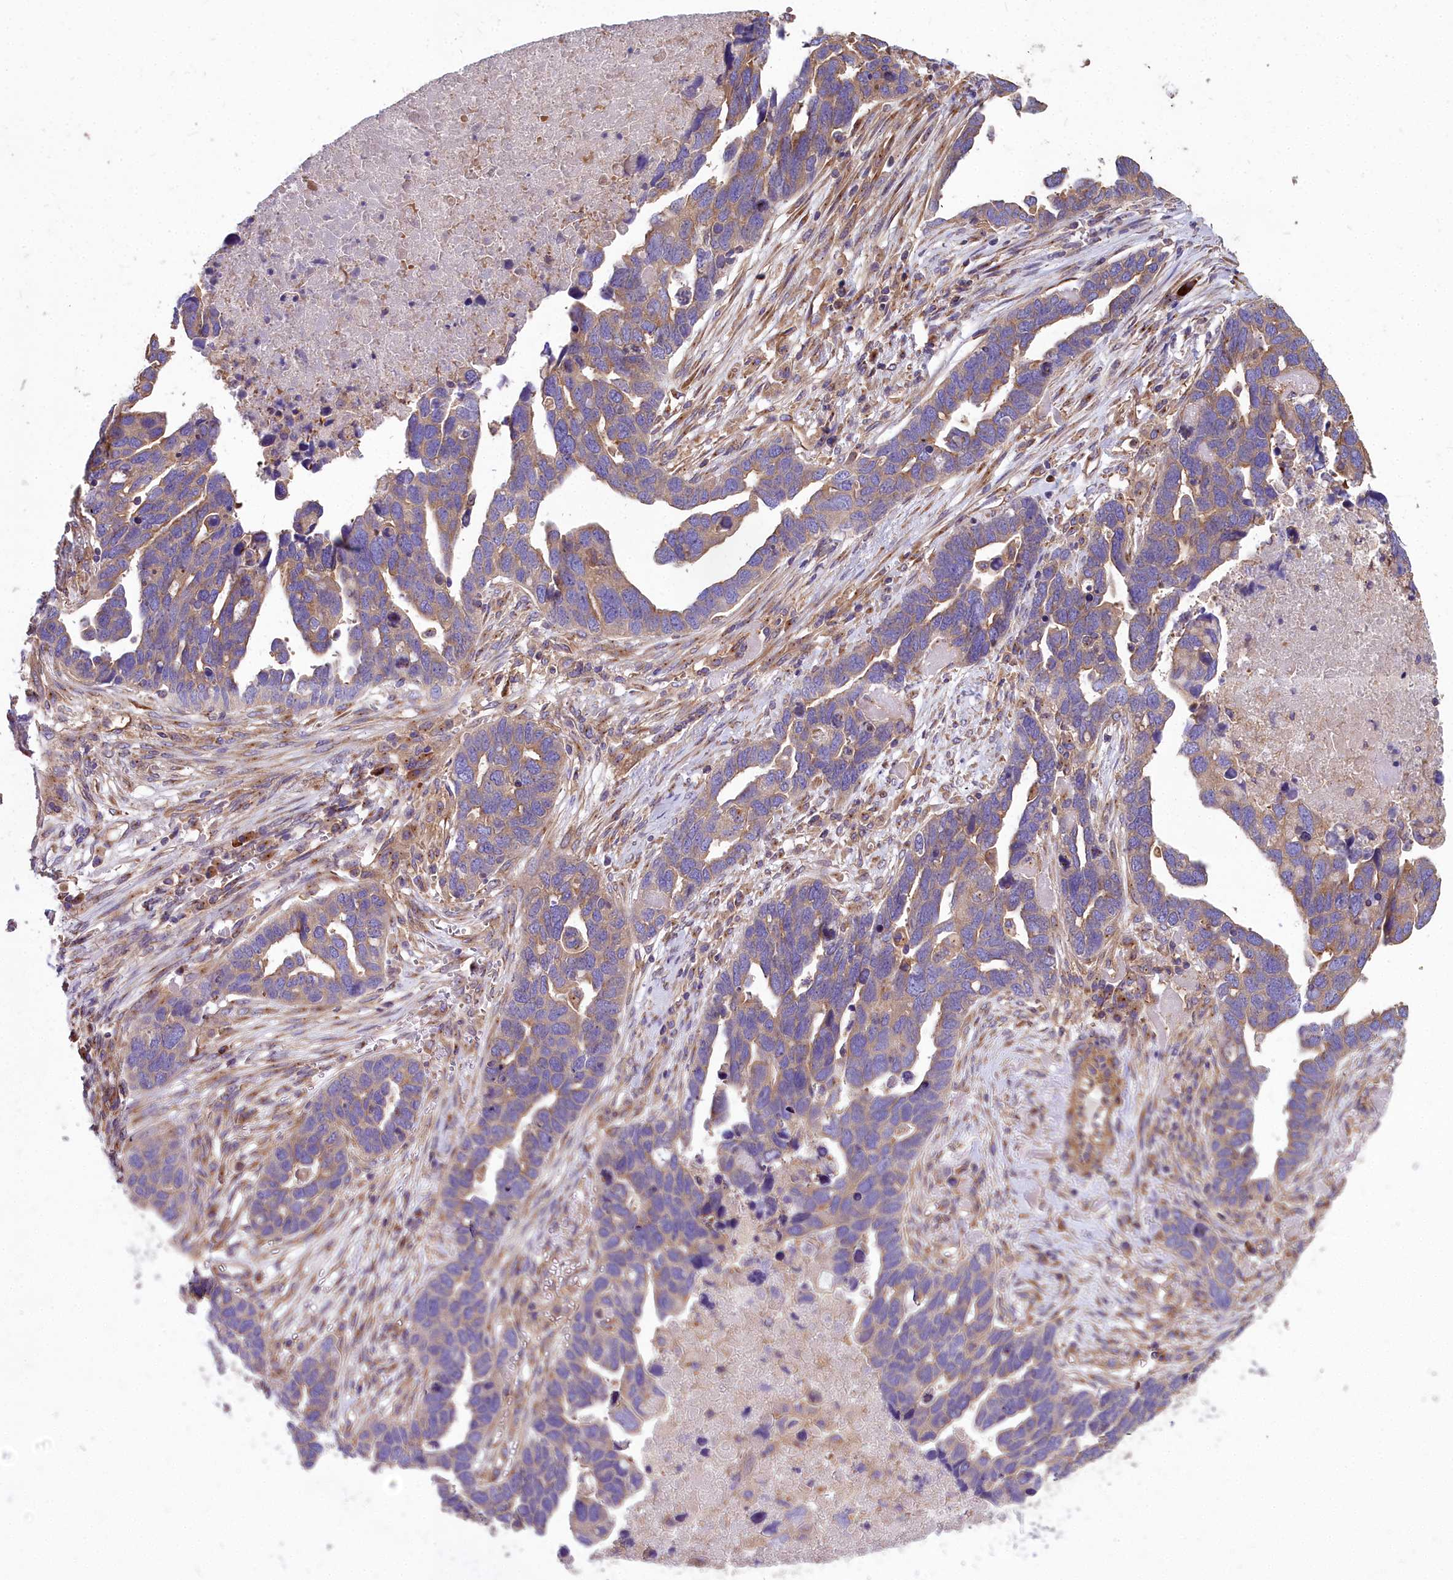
{"staining": {"intensity": "moderate", "quantity": "25%-75%", "location": "cytoplasmic/membranous"}, "tissue": "ovarian cancer", "cell_type": "Tumor cells", "image_type": "cancer", "snomed": [{"axis": "morphology", "description": "Cystadenocarcinoma, serous, NOS"}, {"axis": "topography", "description": "Ovary"}], "caption": "Immunohistochemical staining of human ovarian serous cystadenocarcinoma displays medium levels of moderate cytoplasmic/membranous protein staining in about 25%-75% of tumor cells.", "gene": "DCTN3", "patient": {"sex": "female", "age": 54}}